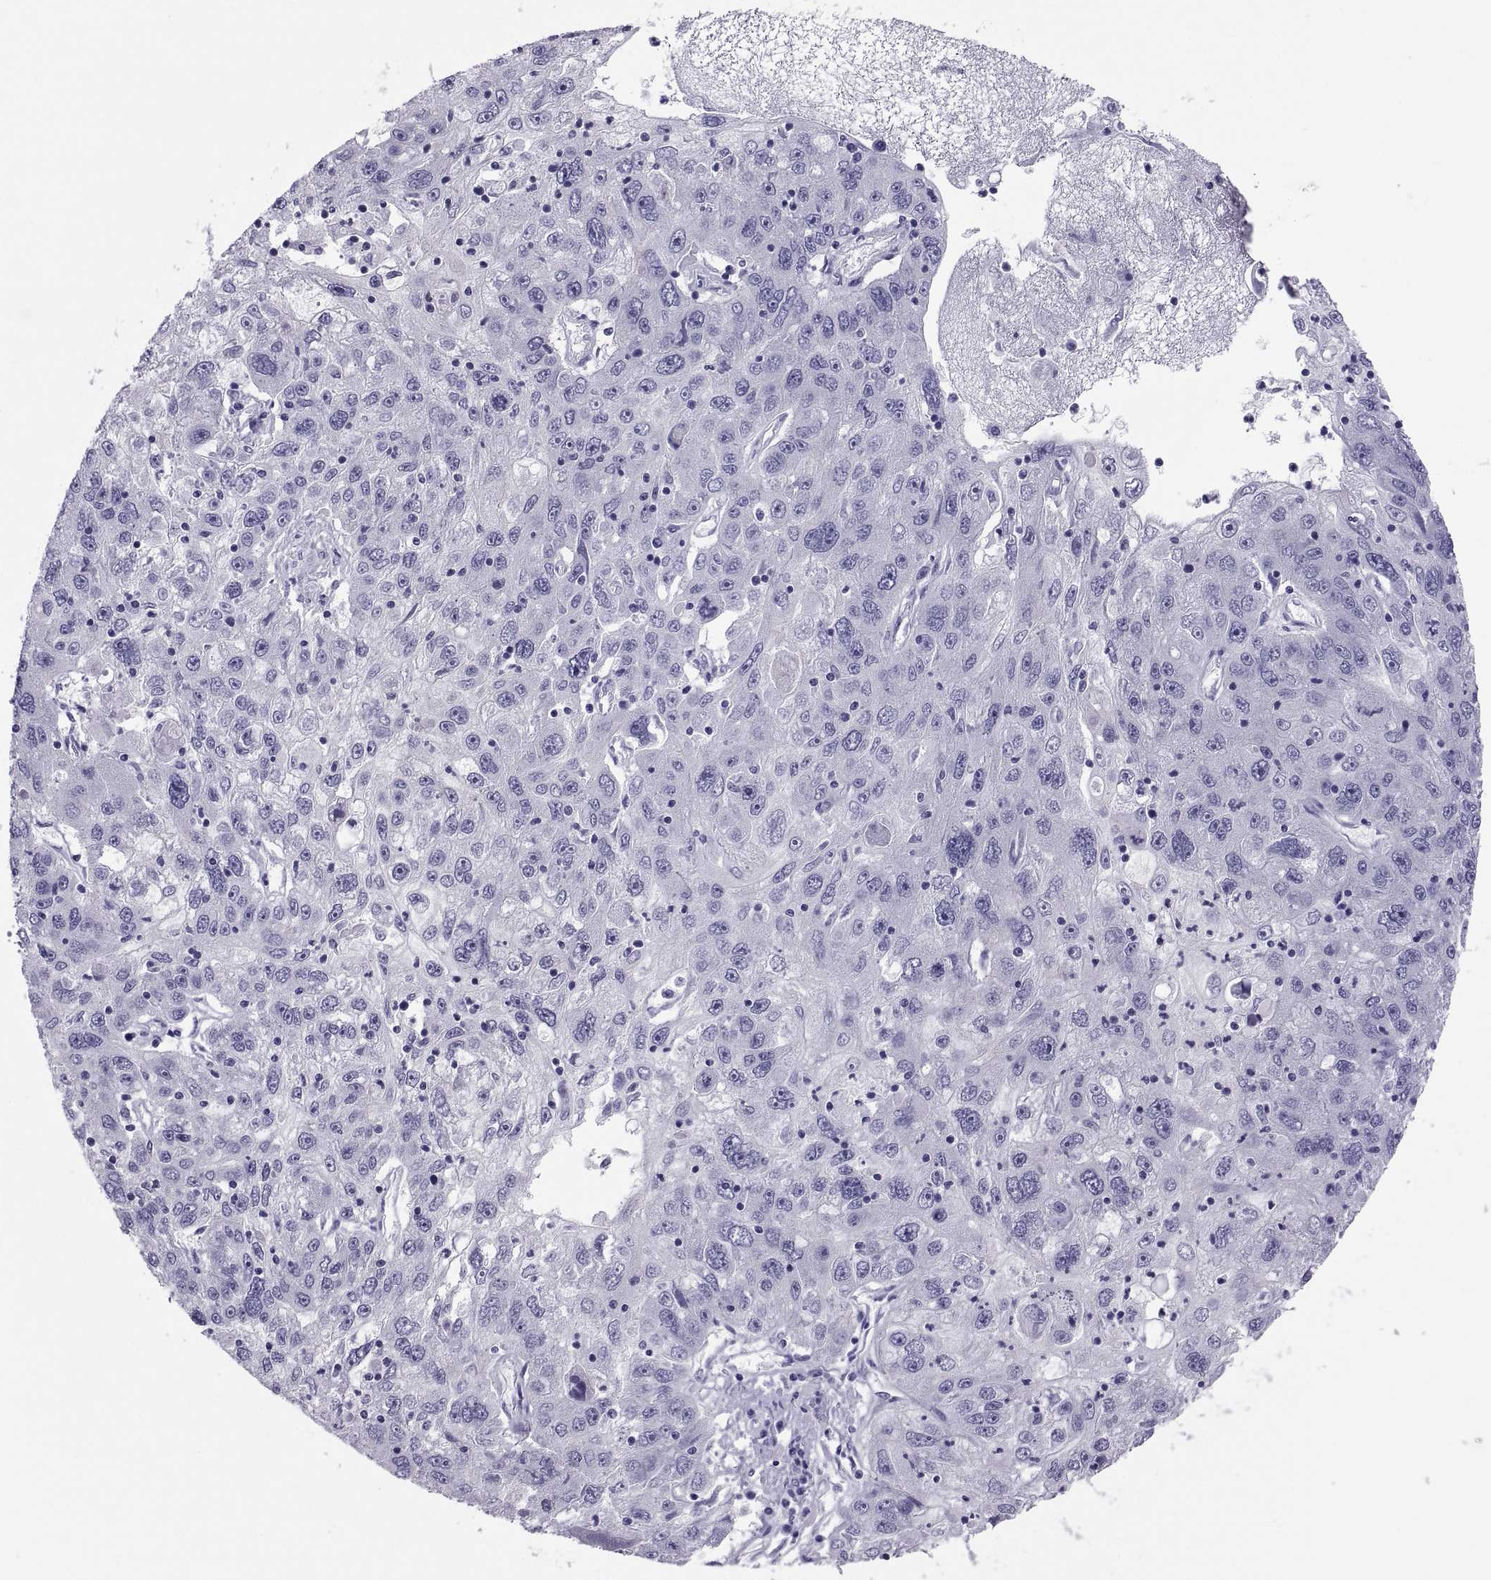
{"staining": {"intensity": "negative", "quantity": "none", "location": "none"}, "tissue": "stomach cancer", "cell_type": "Tumor cells", "image_type": "cancer", "snomed": [{"axis": "morphology", "description": "Adenocarcinoma, NOS"}, {"axis": "topography", "description": "Stomach"}], "caption": "Immunohistochemistry (IHC) histopathology image of neoplastic tissue: human adenocarcinoma (stomach) stained with DAB (3,3'-diaminobenzidine) displays no significant protein expression in tumor cells. The staining was performed using DAB (3,3'-diaminobenzidine) to visualize the protein expression in brown, while the nuclei were stained in blue with hematoxylin (Magnification: 20x).", "gene": "RNASE12", "patient": {"sex": "male", "age": 56}}